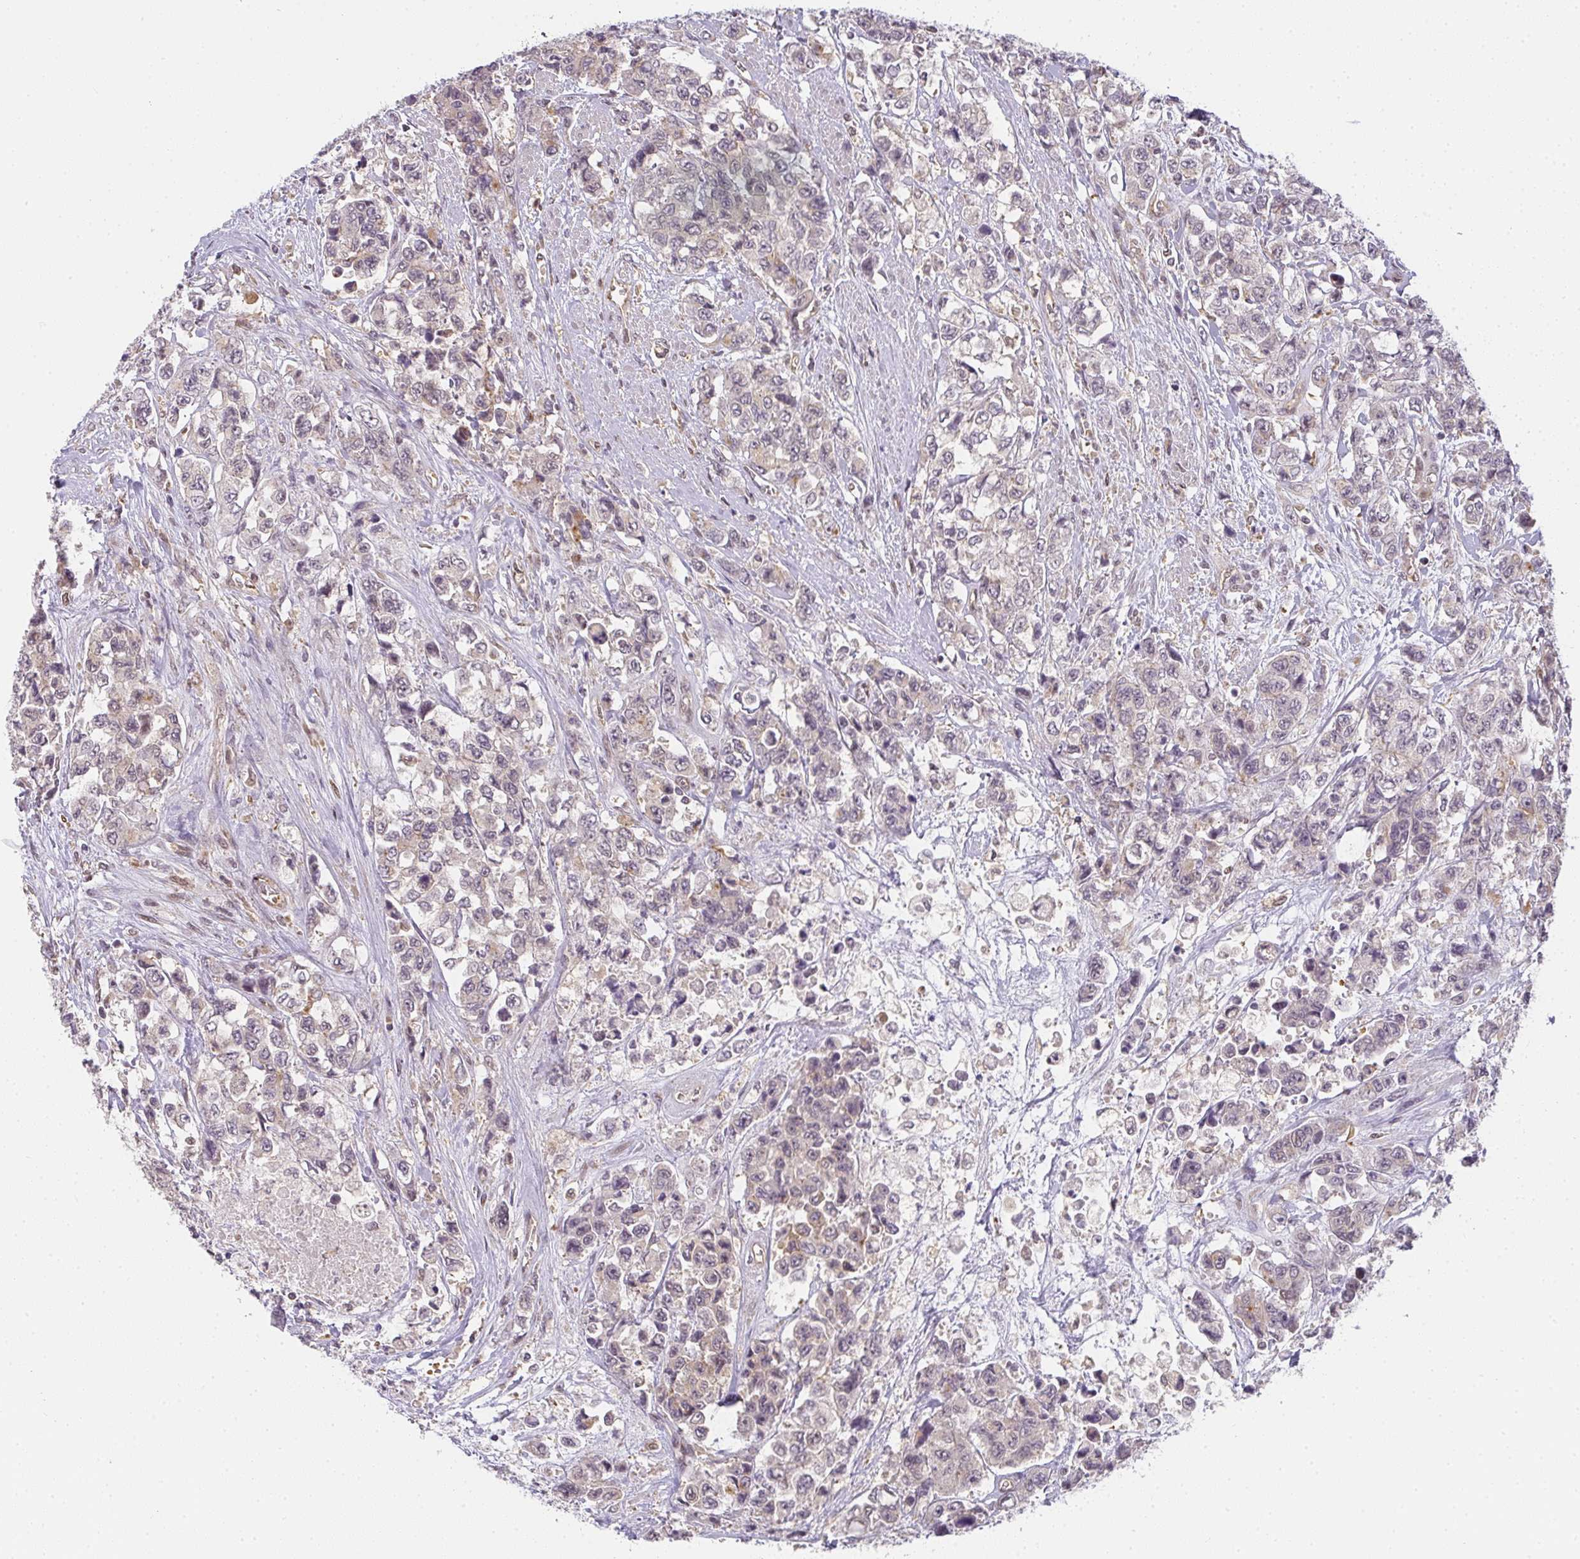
{"staining": {"intensity": "weak", "quantity": "<25%", "location": "cytoplasmic/membranous"}, "tissue": "urothelial cancer", "cell_type": "Tumor cells", "image_type": "cancer", "snomed": [{"axis": "morphology", "description": "Urothelial carcinoma, High grade"}, {"axis": "topography", "description": "Urinary bladder"}], "caption": "Tumor cells show no significant protein expression in high-grade urothelial carcinoma.", "gene": "GSDMB", "patient": {"sex": "female", "age": 78}}